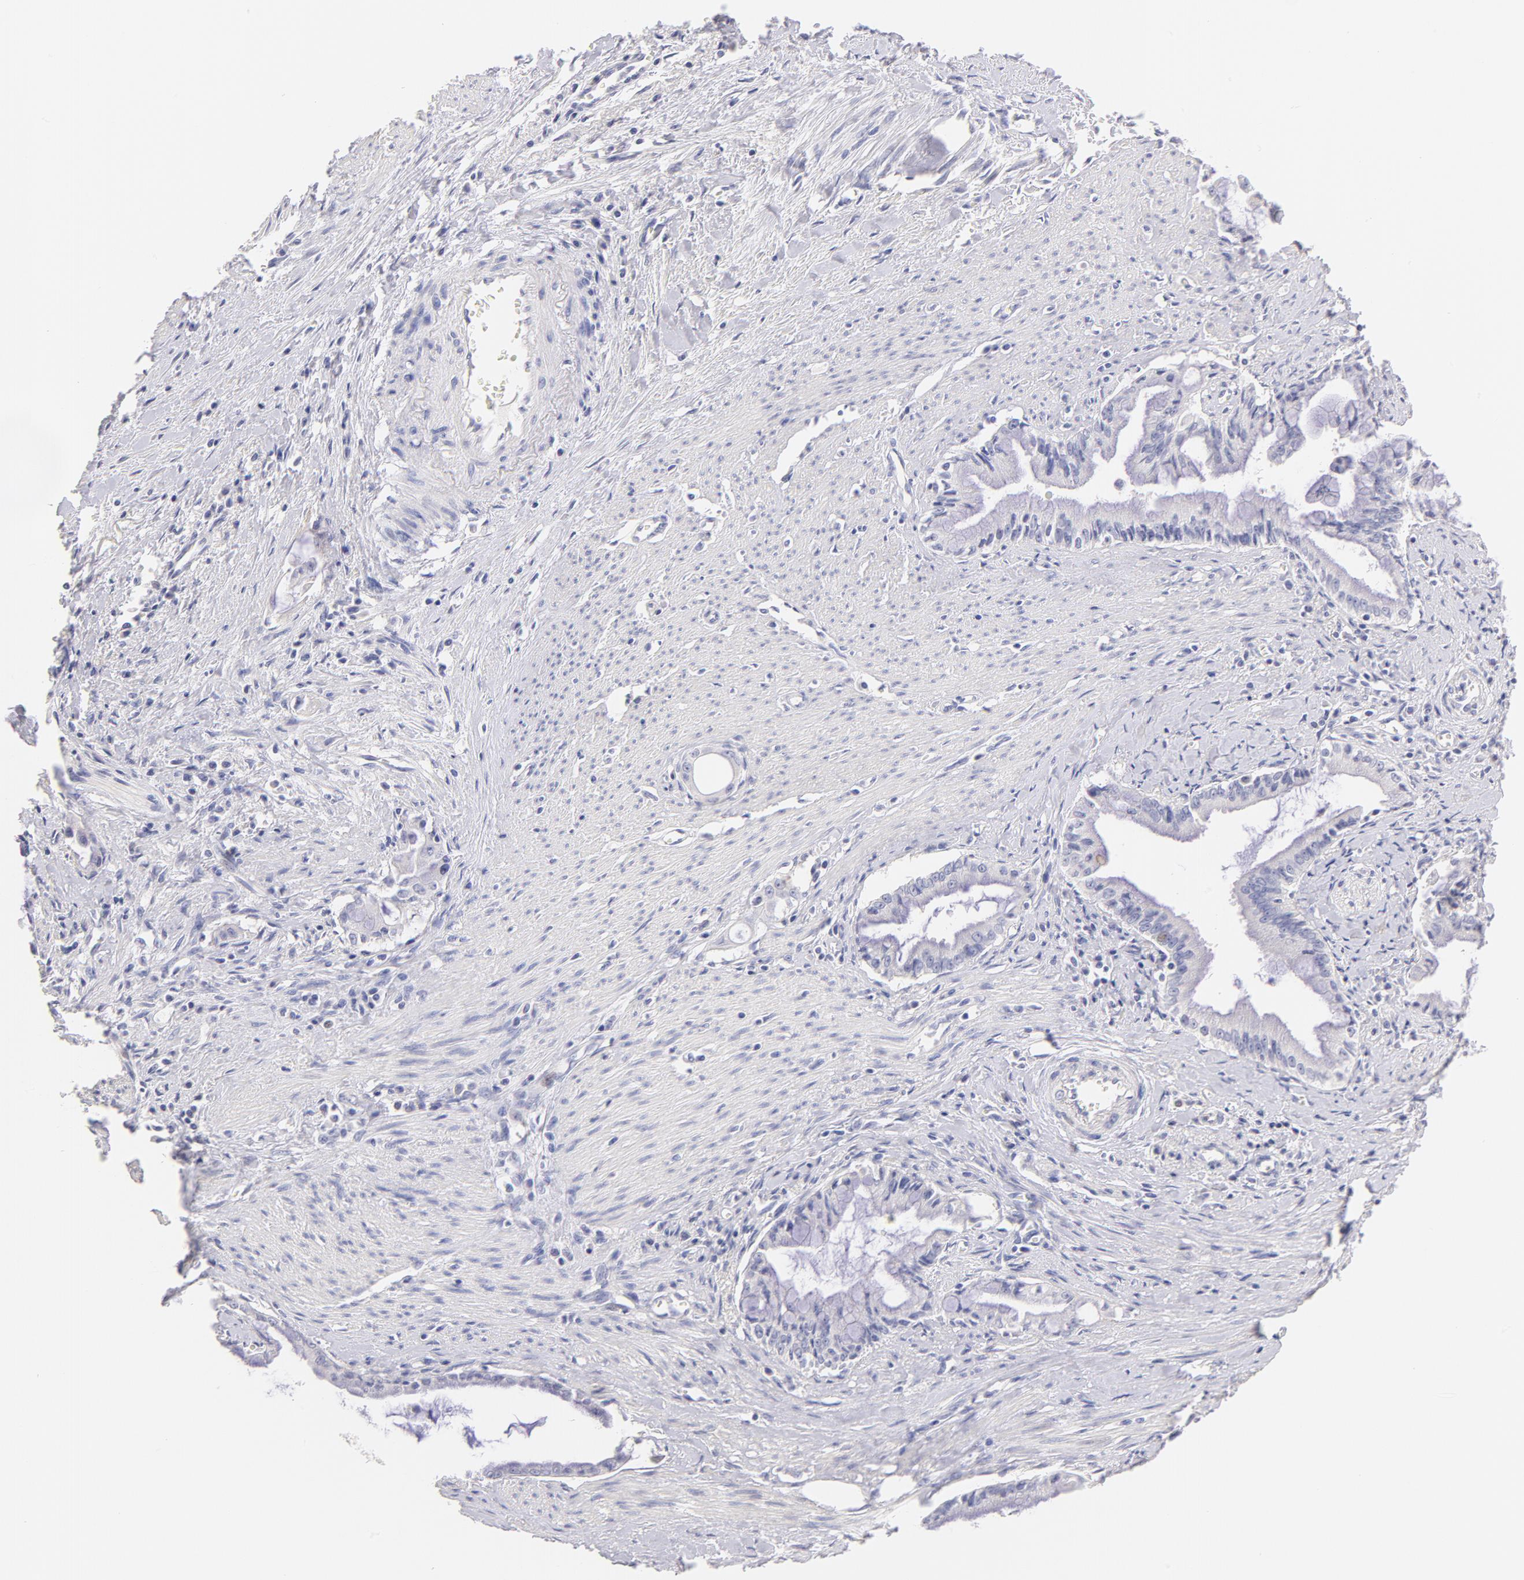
{"staining": {"intensity": "negative", "quantity": "none", "location": "none"}, "tissue": "pancreatic cancer", "cell_type": "Tumor cells", "image_type": "cancer", "snomed": [{"axis": "morphology", "description": "Adenocarcinoma, NOS"}, {"axis": "topography", "description": "Pancreas"}], "caption": "Immunohistochemical staining of adenocarcinoma (pancreatic) displays no significant staining in tumor cells. The staining was performed using DAB to visualize the protein expression in brown, while the nuclei were stained in blue with hematoxylin (Magnification: 20x).", "gene": "CD44", "patient": {"sex": "male", "age": 59}}